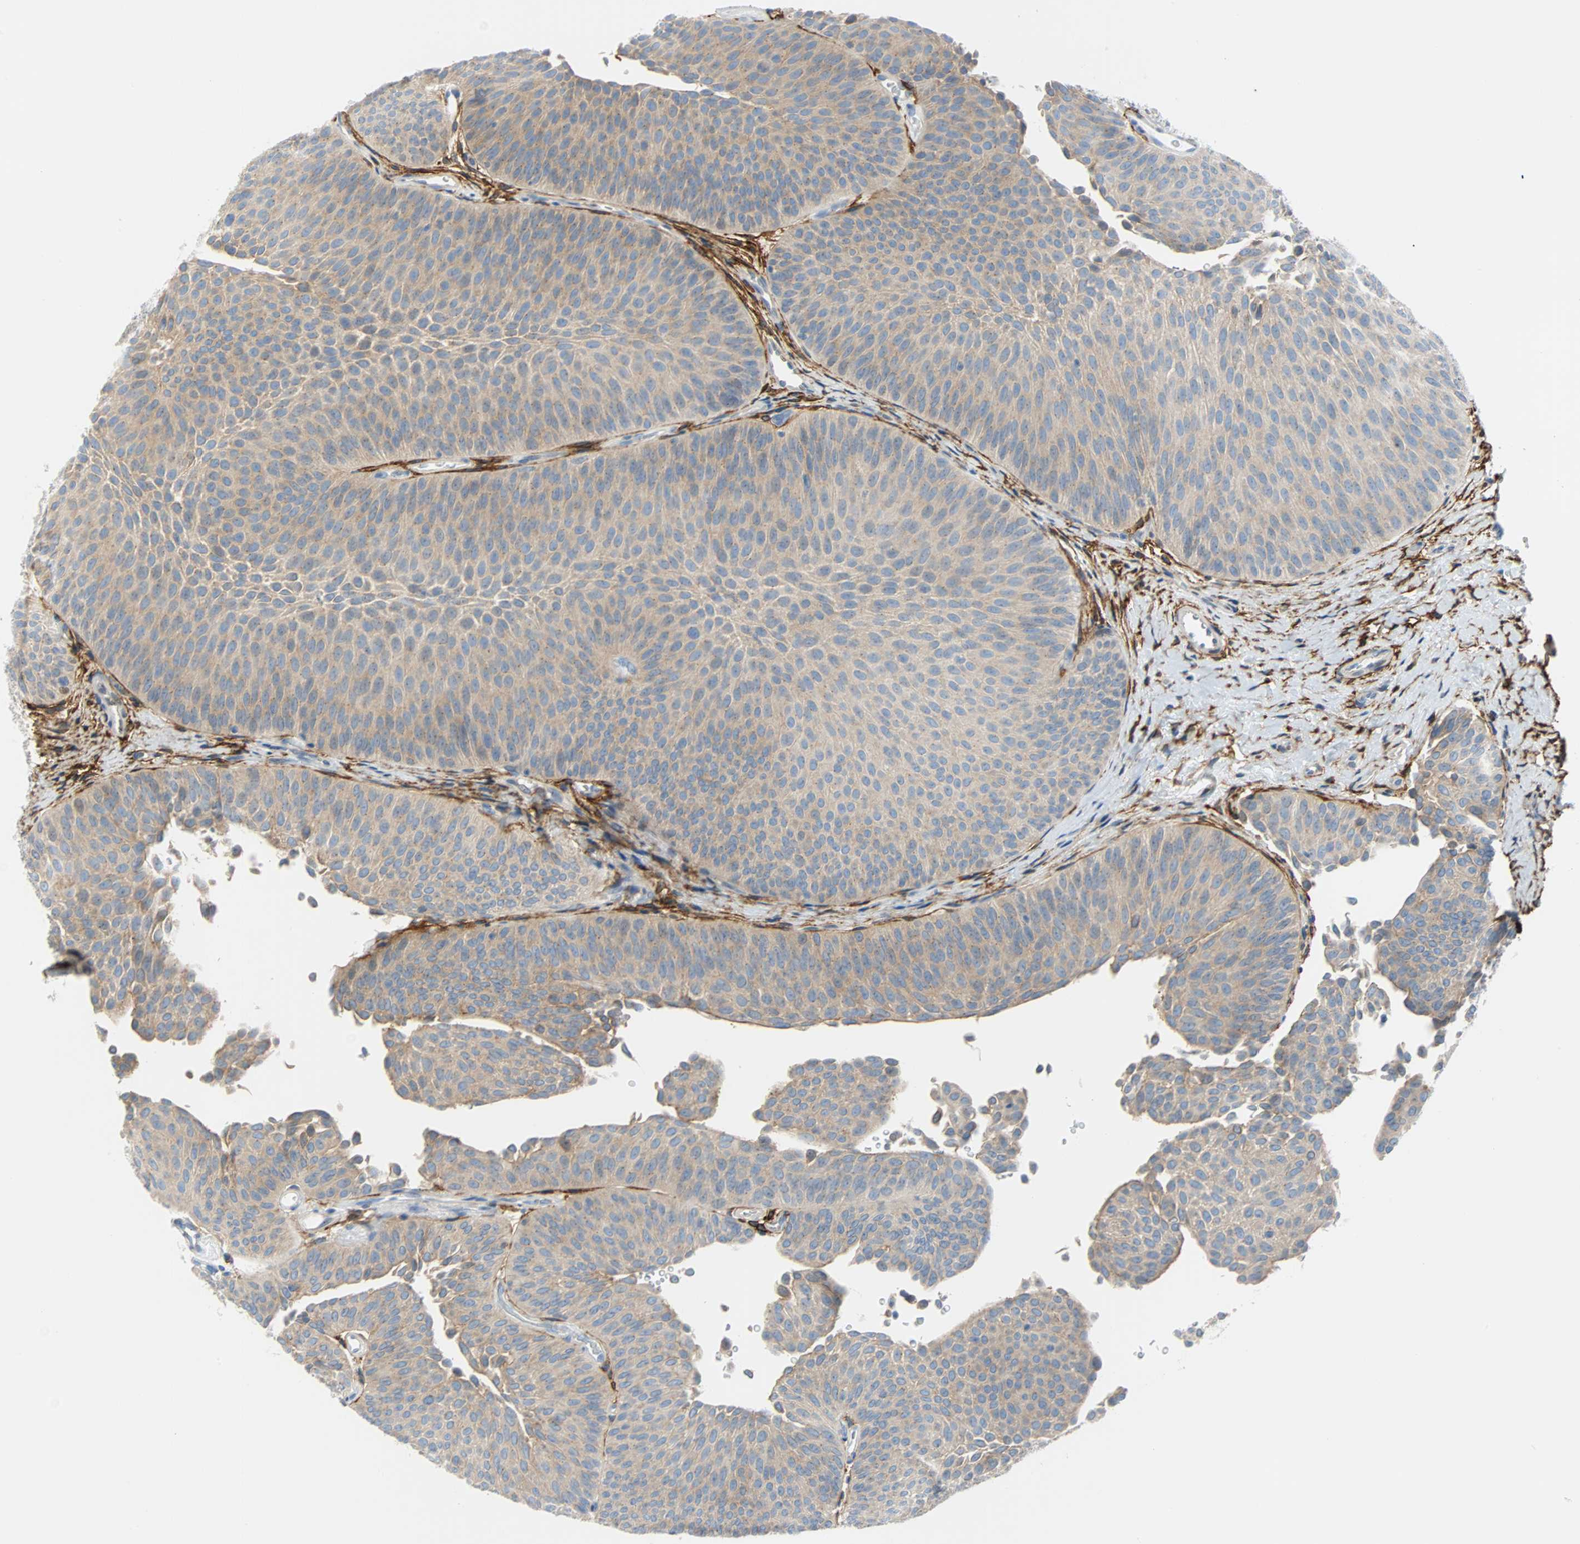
{"staining": {"intensity": "weak", "quantity": ">75%", "location": "cytoplasmic/membranous"}, "tissue": "urothelial cancer", "cell_type": "Tumor cells", "image_type": "cancer", "snomed": [{"axis": "morphology", "description": "Urothelial carcinoma, Low grade"}, {"axis": "topography", "description": "Urinary bladder"}], "caption": "Protein expression by immunohistochemistry displays weak cytoplasmic/membranous expression in about >75% of tumor cells in urothelial carcinoma (low-grade). The protein of interest is shown in brown color, while the nuclei are stained blue.", "gene": "PDPN", "patient": {"sex": "female", "age": 60}}